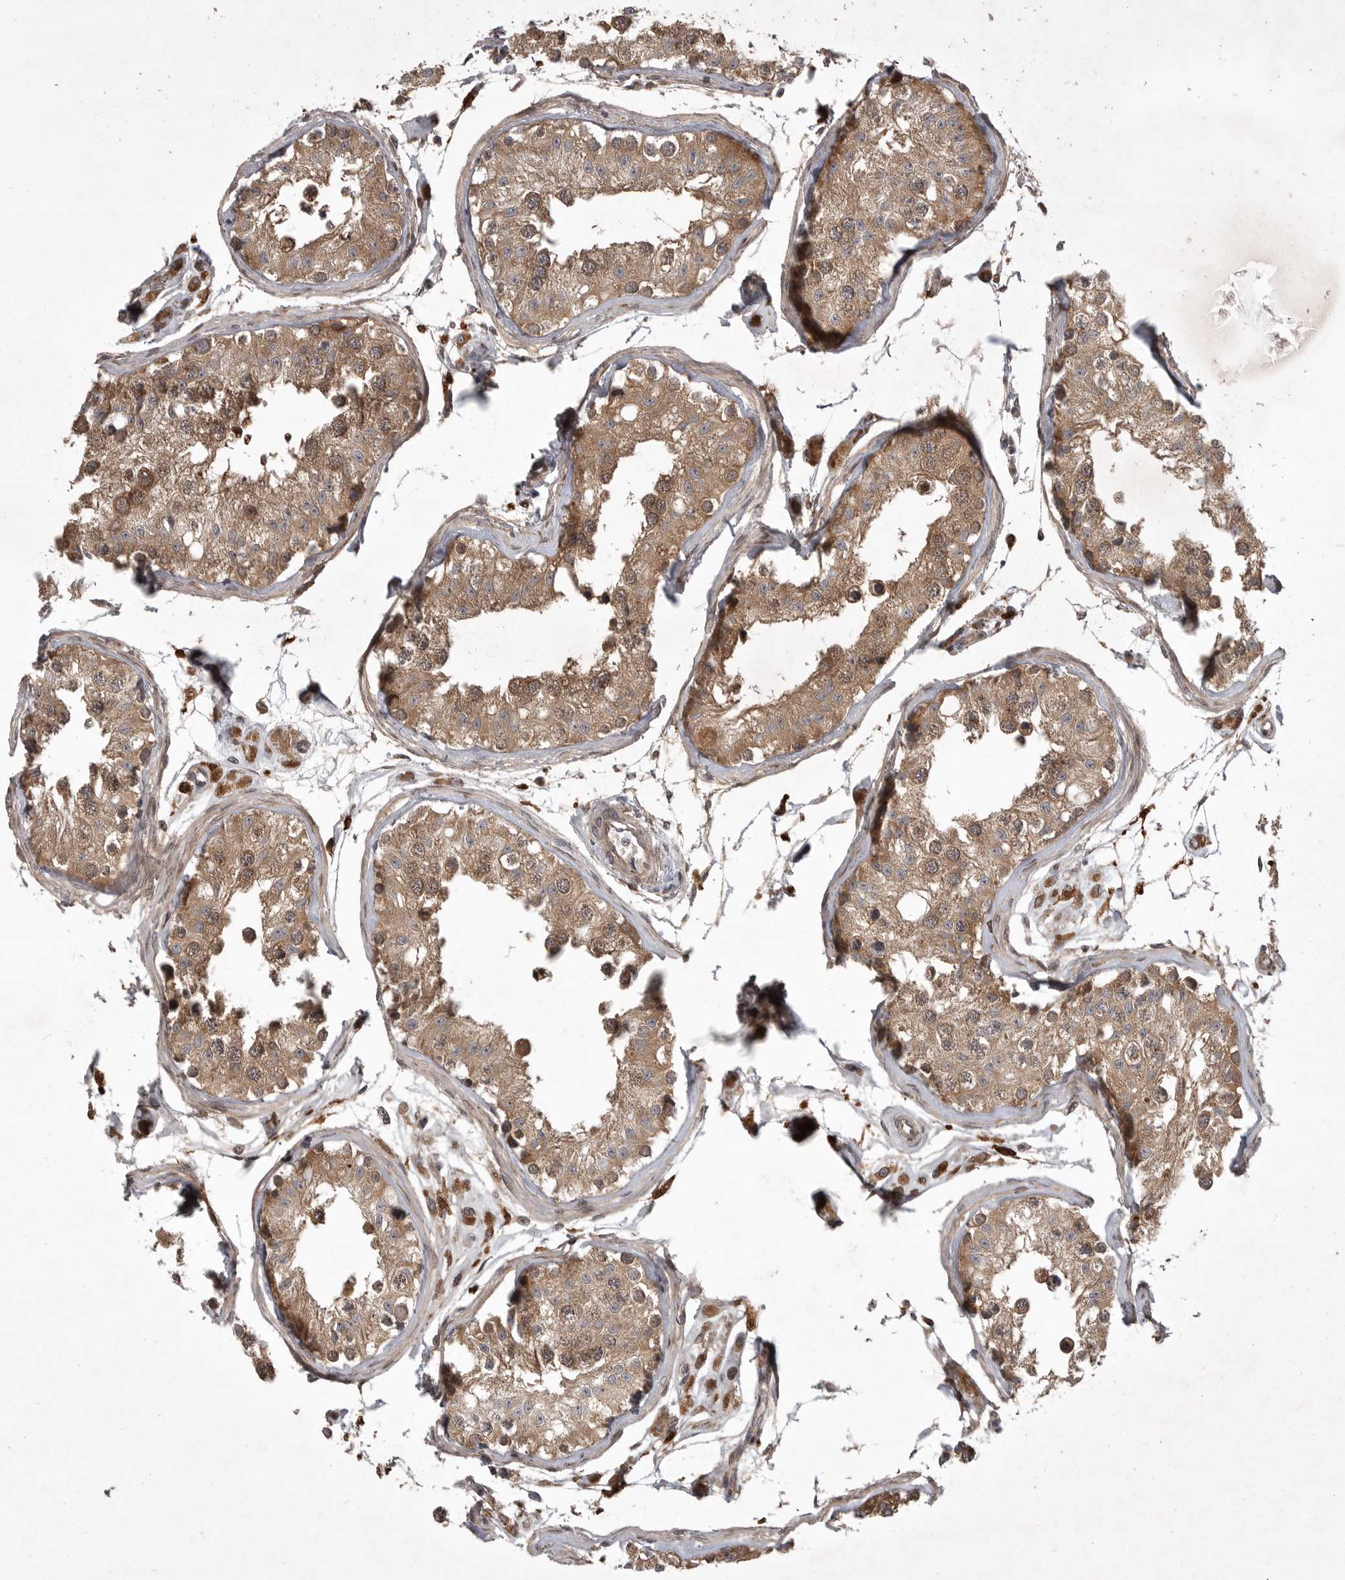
{"staining": {"intensity": "moderate", "quantity": ">75%", "location": "cytoplasmic/membranous"}, "tissue": "testis", "cell_type": "Cells in seminiferous ducts", "image_type": "normal", "snomed": [{"axis": "morphology", "description": "Normal tissue, NOS"}, {"axis": "morphology", "description": "Adenocarcinoma, metastatic, NOS"}, {"axis": "topography", "description": "Testis"}], "caption": "Moderate cytoplasmic/membranous staining is seen in about >75% of cells in seminiferous ducts in normal testis. The protein is stained brown, and the nuclei are stained in blue (DAB (3,3'-diaminobenzidine) IHC with brightfield microscopy, high magnification).", "gene": "GPR31", "patient": {"sex": "male", "age": 26}}